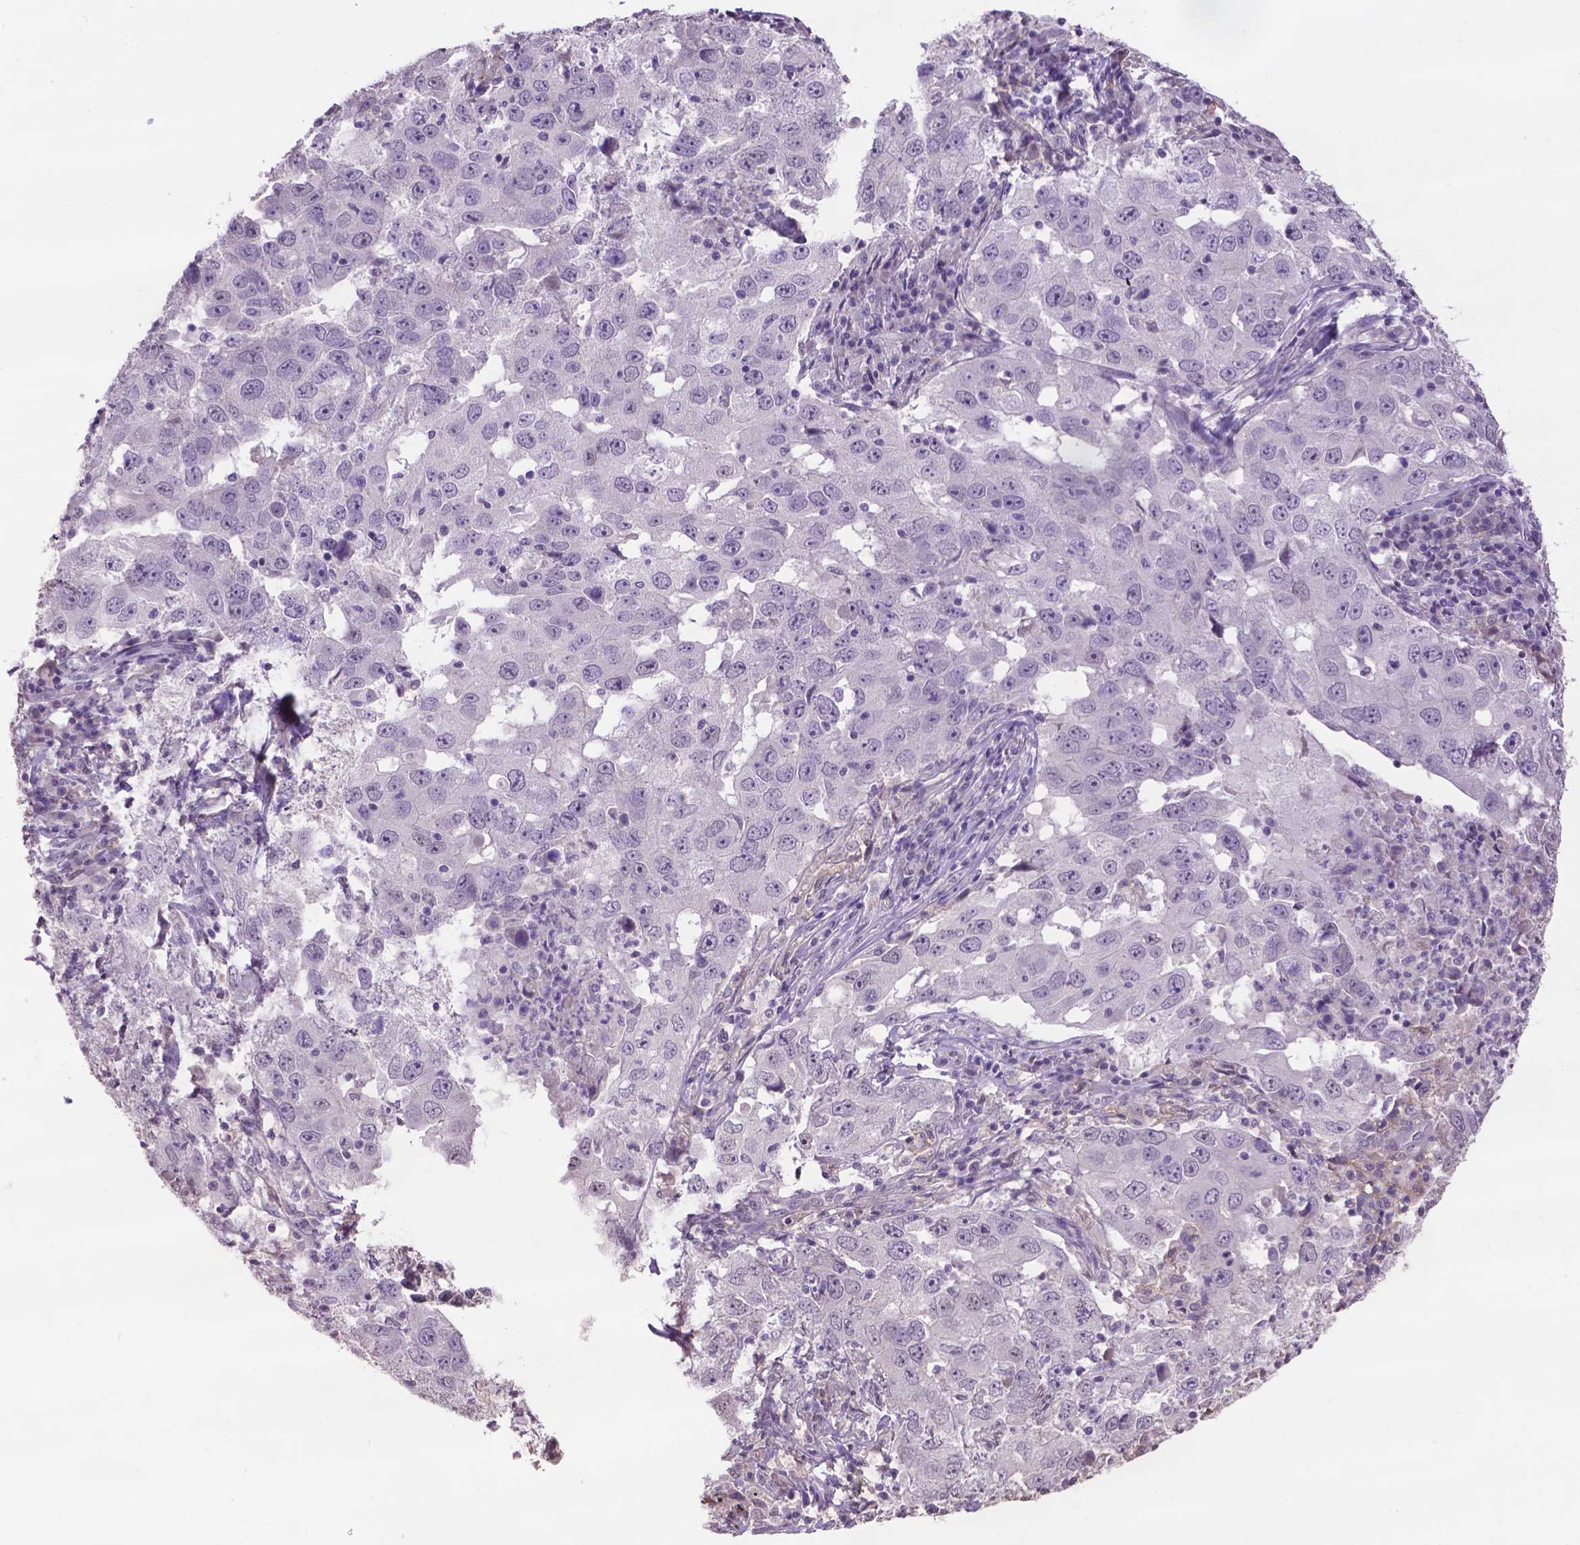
{"staining": {"intensity": "negative", "quantity": "none", "location": "none"}, "tissue": "lung cancer", "cell_type": "Tumor cells", "image_type": "cancer", "snomed": [{"axis": "morphology", "description": "Adenocarcinoma, NOS"}, {"axis": "topography", "description": "Lung"}], "caption": "High power microscopy histopathology image of an immunohistochemistry (IHC) micrograph of lung adenocarcinoma, revealing no significant positivity in tumor cells.", "gene": "CPM", "patient": {"sex": "male", "age": 73}}